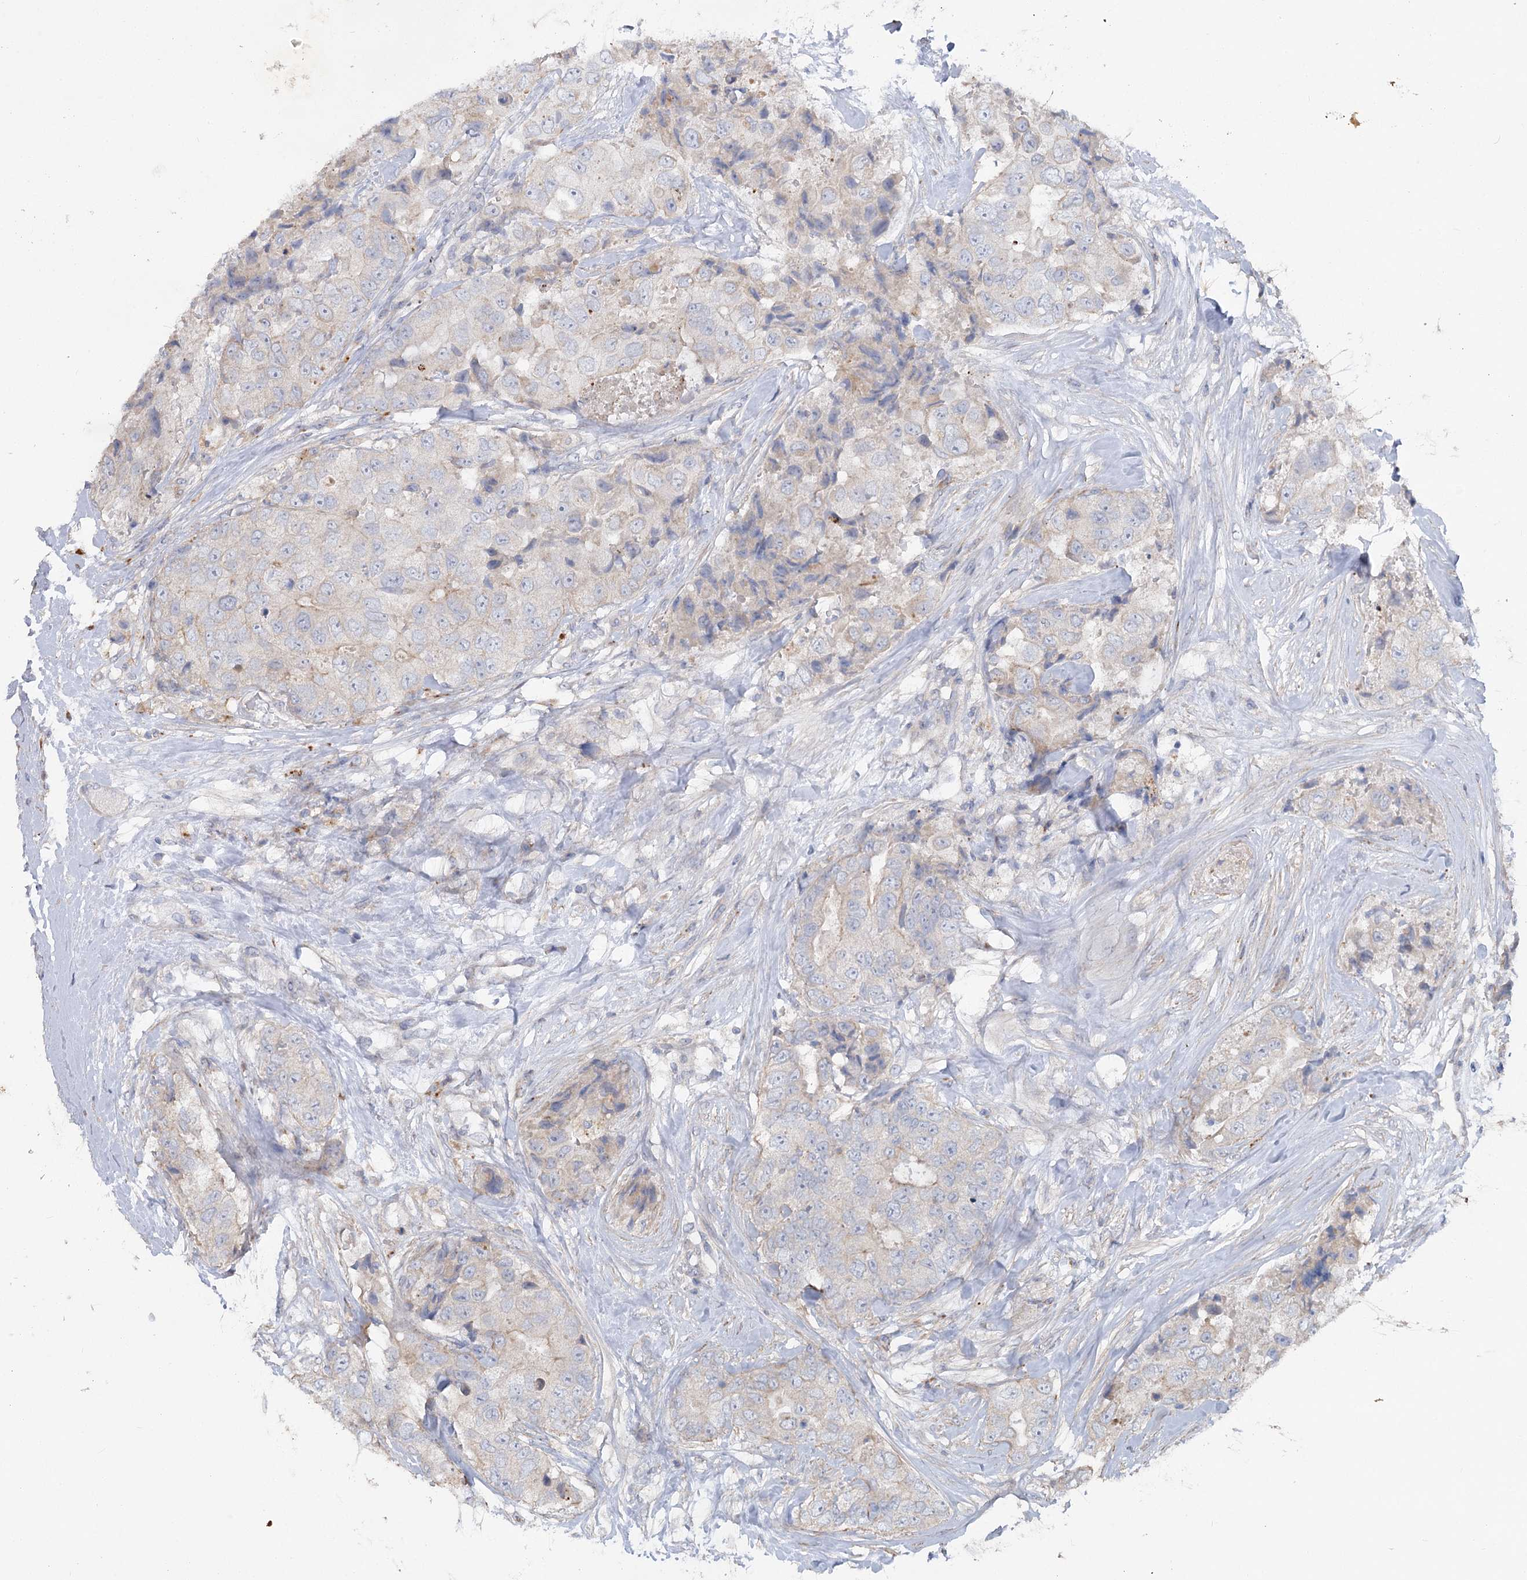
{"staining": {"intensity": "negative", "quantity": "none", "location": "none"}, "tissue": "breast cancer", "cell_type": "Tumor cells", "image_type": "cancer", "snomed": [{"axis": "morphology", "description": "Duct carcinoma"}, {"axis": "topography", "description": "Breast"}], "caption": "DAB immunohistochemical staining of breast cancer displays no significant staining in tumor cells.", "gene": "SCN11A", "patient": {"sex": "female", "age": 62}}